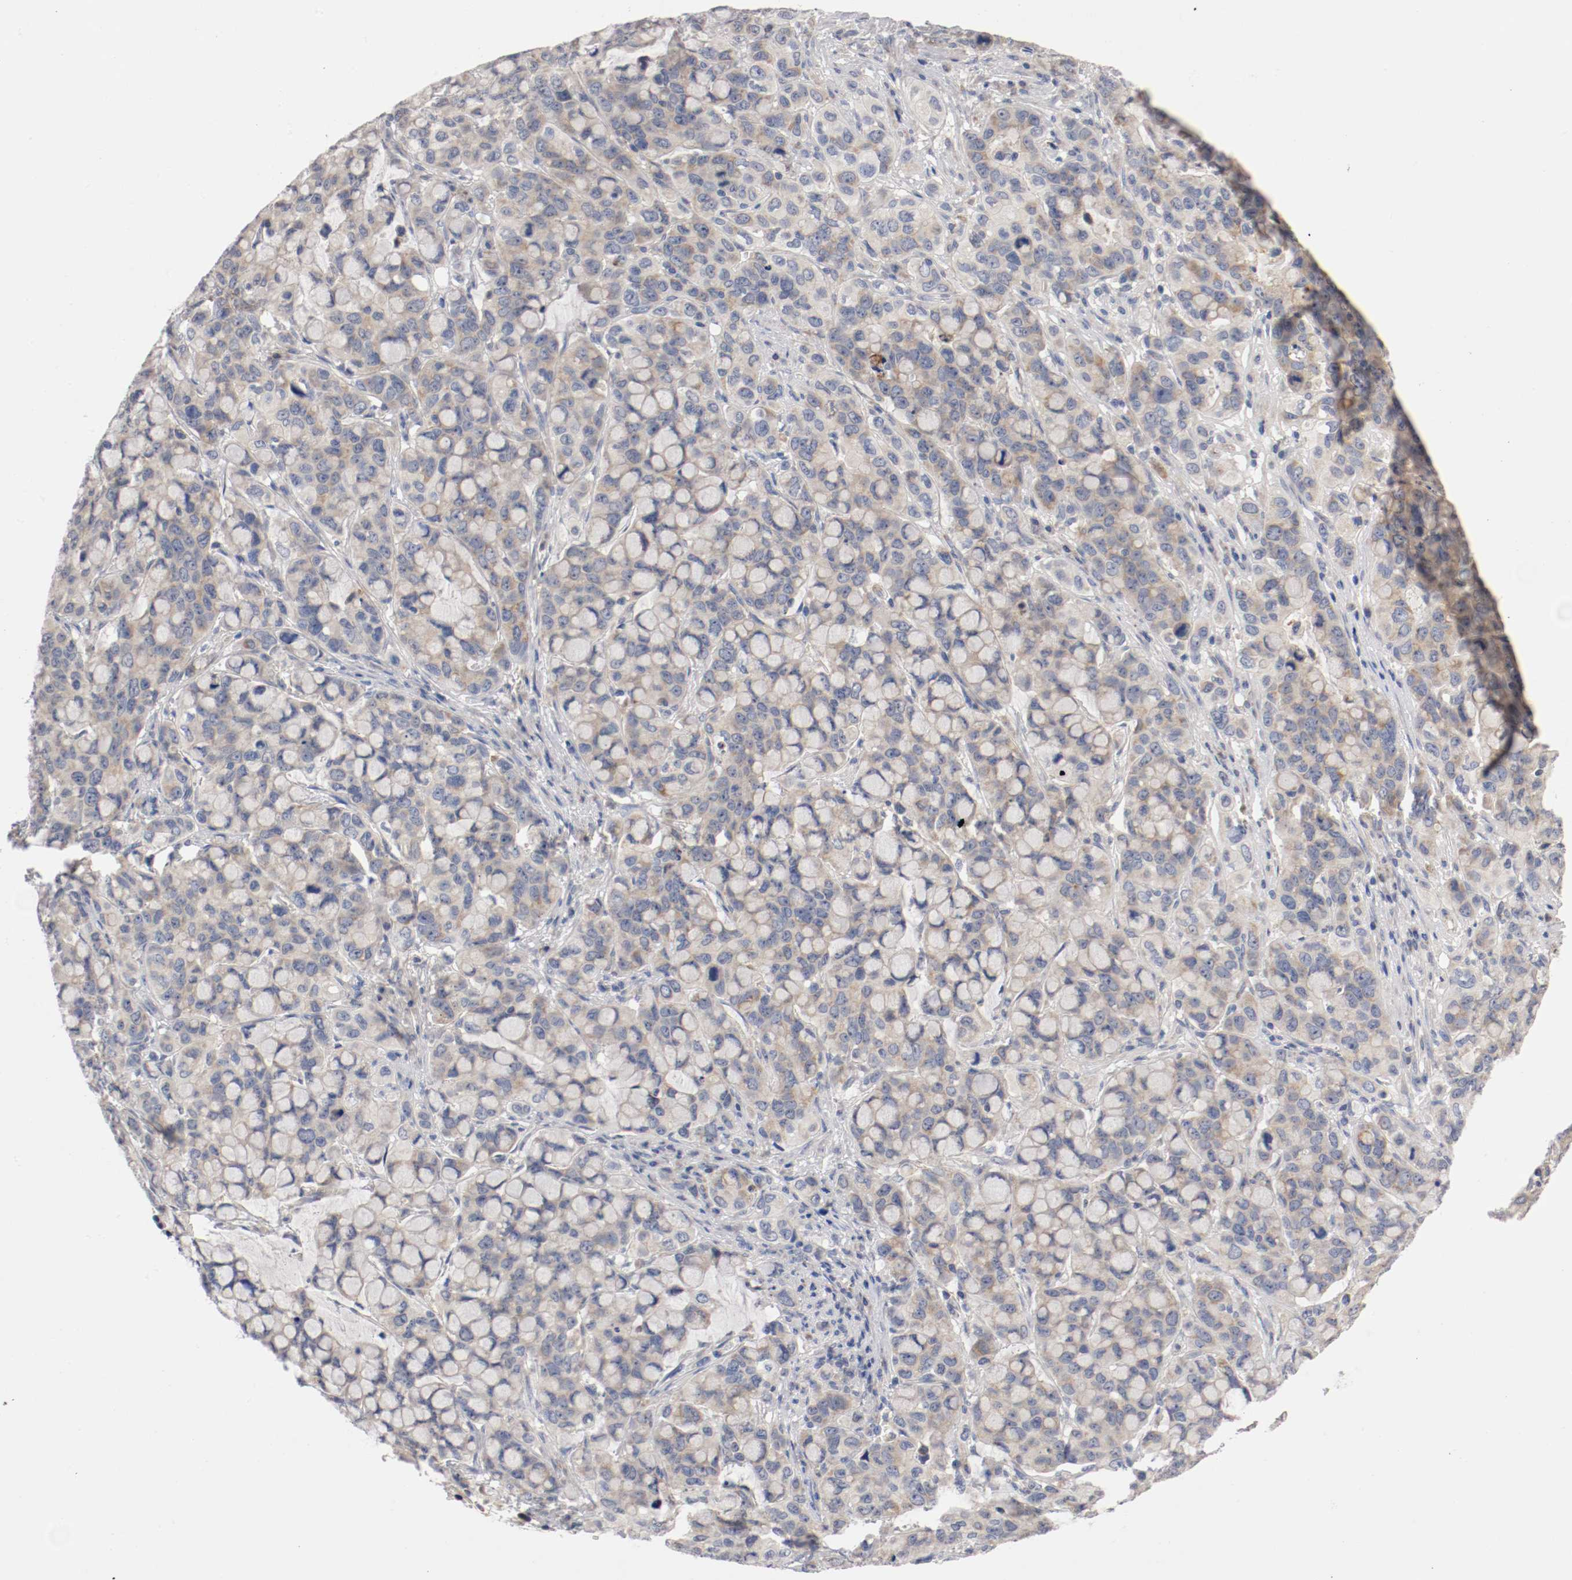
{"staining": {"intensity": "weak", "quantity": "25%-75%", "location": "cytoplasmic/membranous"}, "tissue": "stomach cancer", "cell_type": "Tumor cells", "image_type": "cancer", "snomed": [{"axis": "morphology", "description": "Adenocarcinoma, NOS"}, {"axis": "topography", "description": "Stomach, lower"}], "caption": "The immunohistochemical stain labels weak cytoplasmic/membranous expression in tumor cells of stomach adenocarcinoma tissue.", "gene": "PCSK6", "patient": {"sex": "male", "age": 84}}